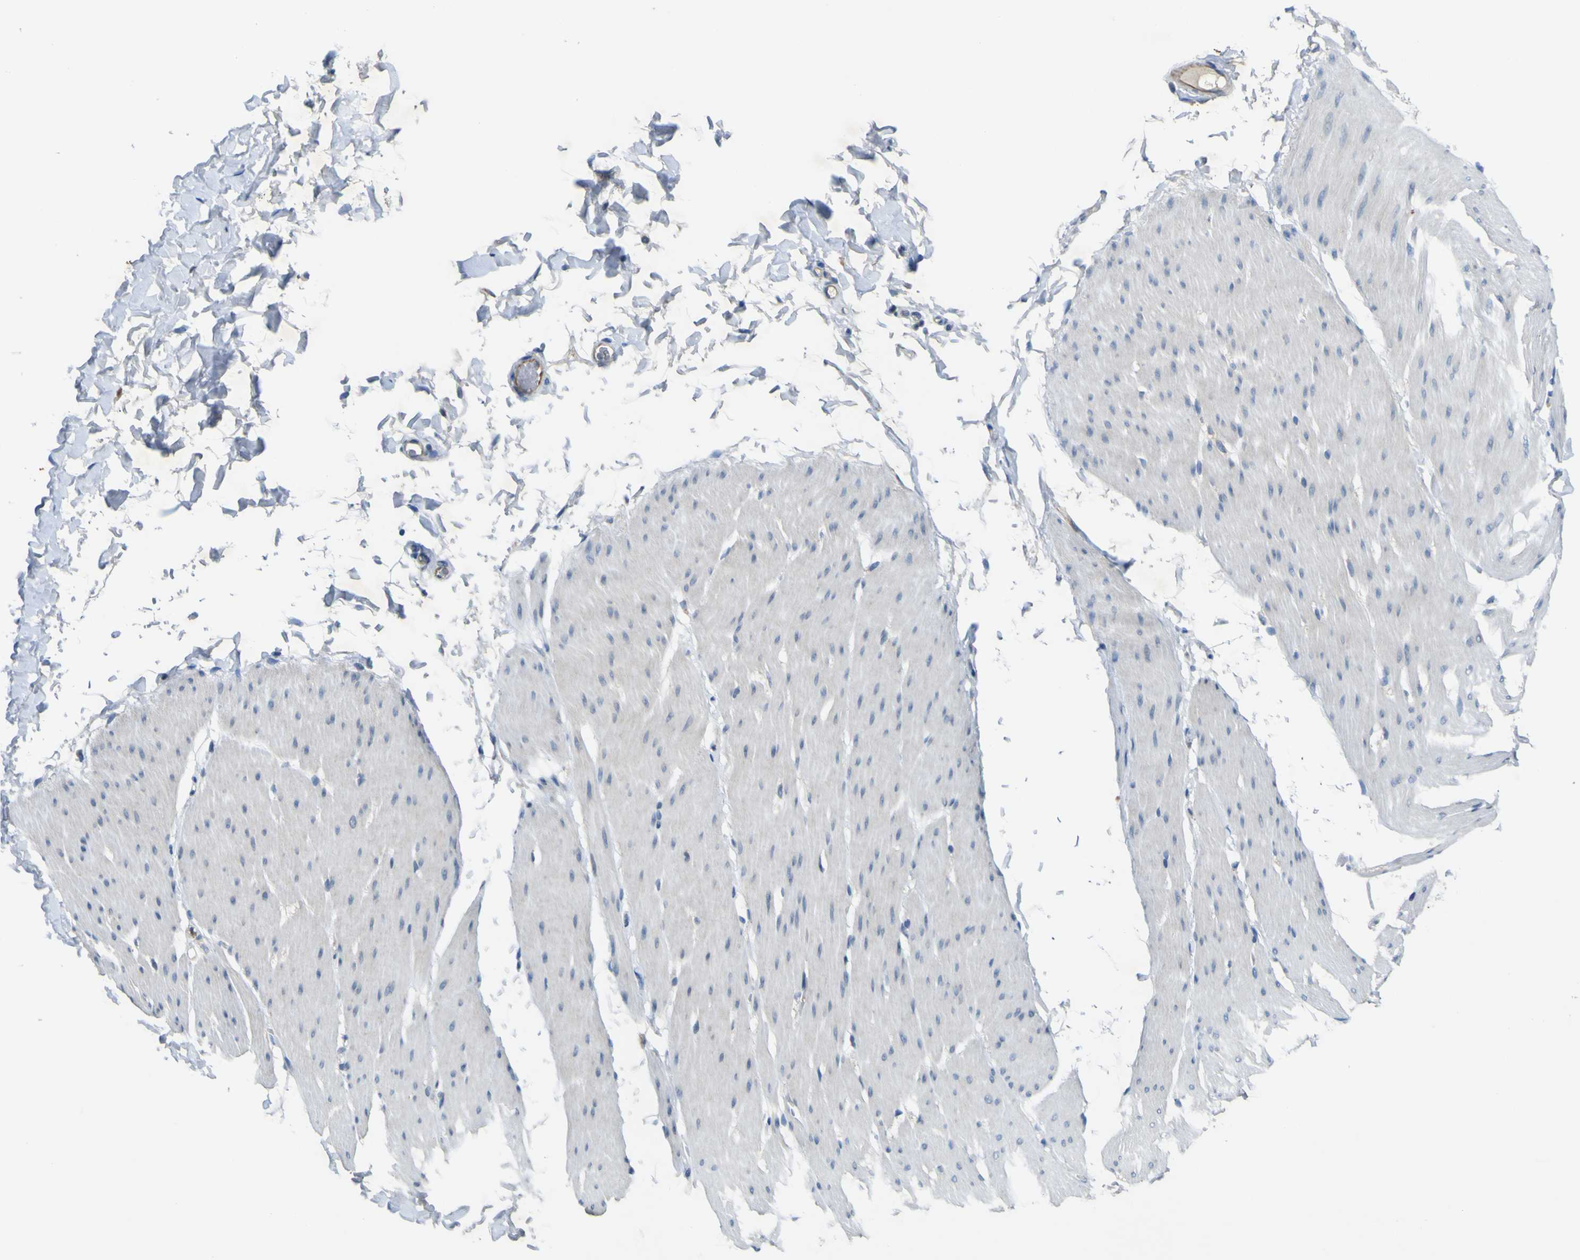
{"staining": {"intensity": "negative", "quantity": "none", "location": "none"}, "tissue": "smooth muscle", "cell_type": "Smooth muscle cells", "image_type": "normal", "snomed": [{"axis": "morphology", "description": "Normal tissue, NOS"}, {"axis": "topography", "description": "Smooth muscle"}, {"axis": "topography", "description": "Colon"}], "caption": "High magnification brightfield microscopy of unremarkable smooth muscle stained with DAB (brown) and counterstained with hematoxylin (blue): smooth muscle cells show no significant positivity. (Stains: DAB immunohistochemistry (IHC) with hematoxylin counter stain, Microscopy: brightfield microscopy at high magnification).", "gene": "LDLR", "patient": {"sex": "male", "age": 67}}